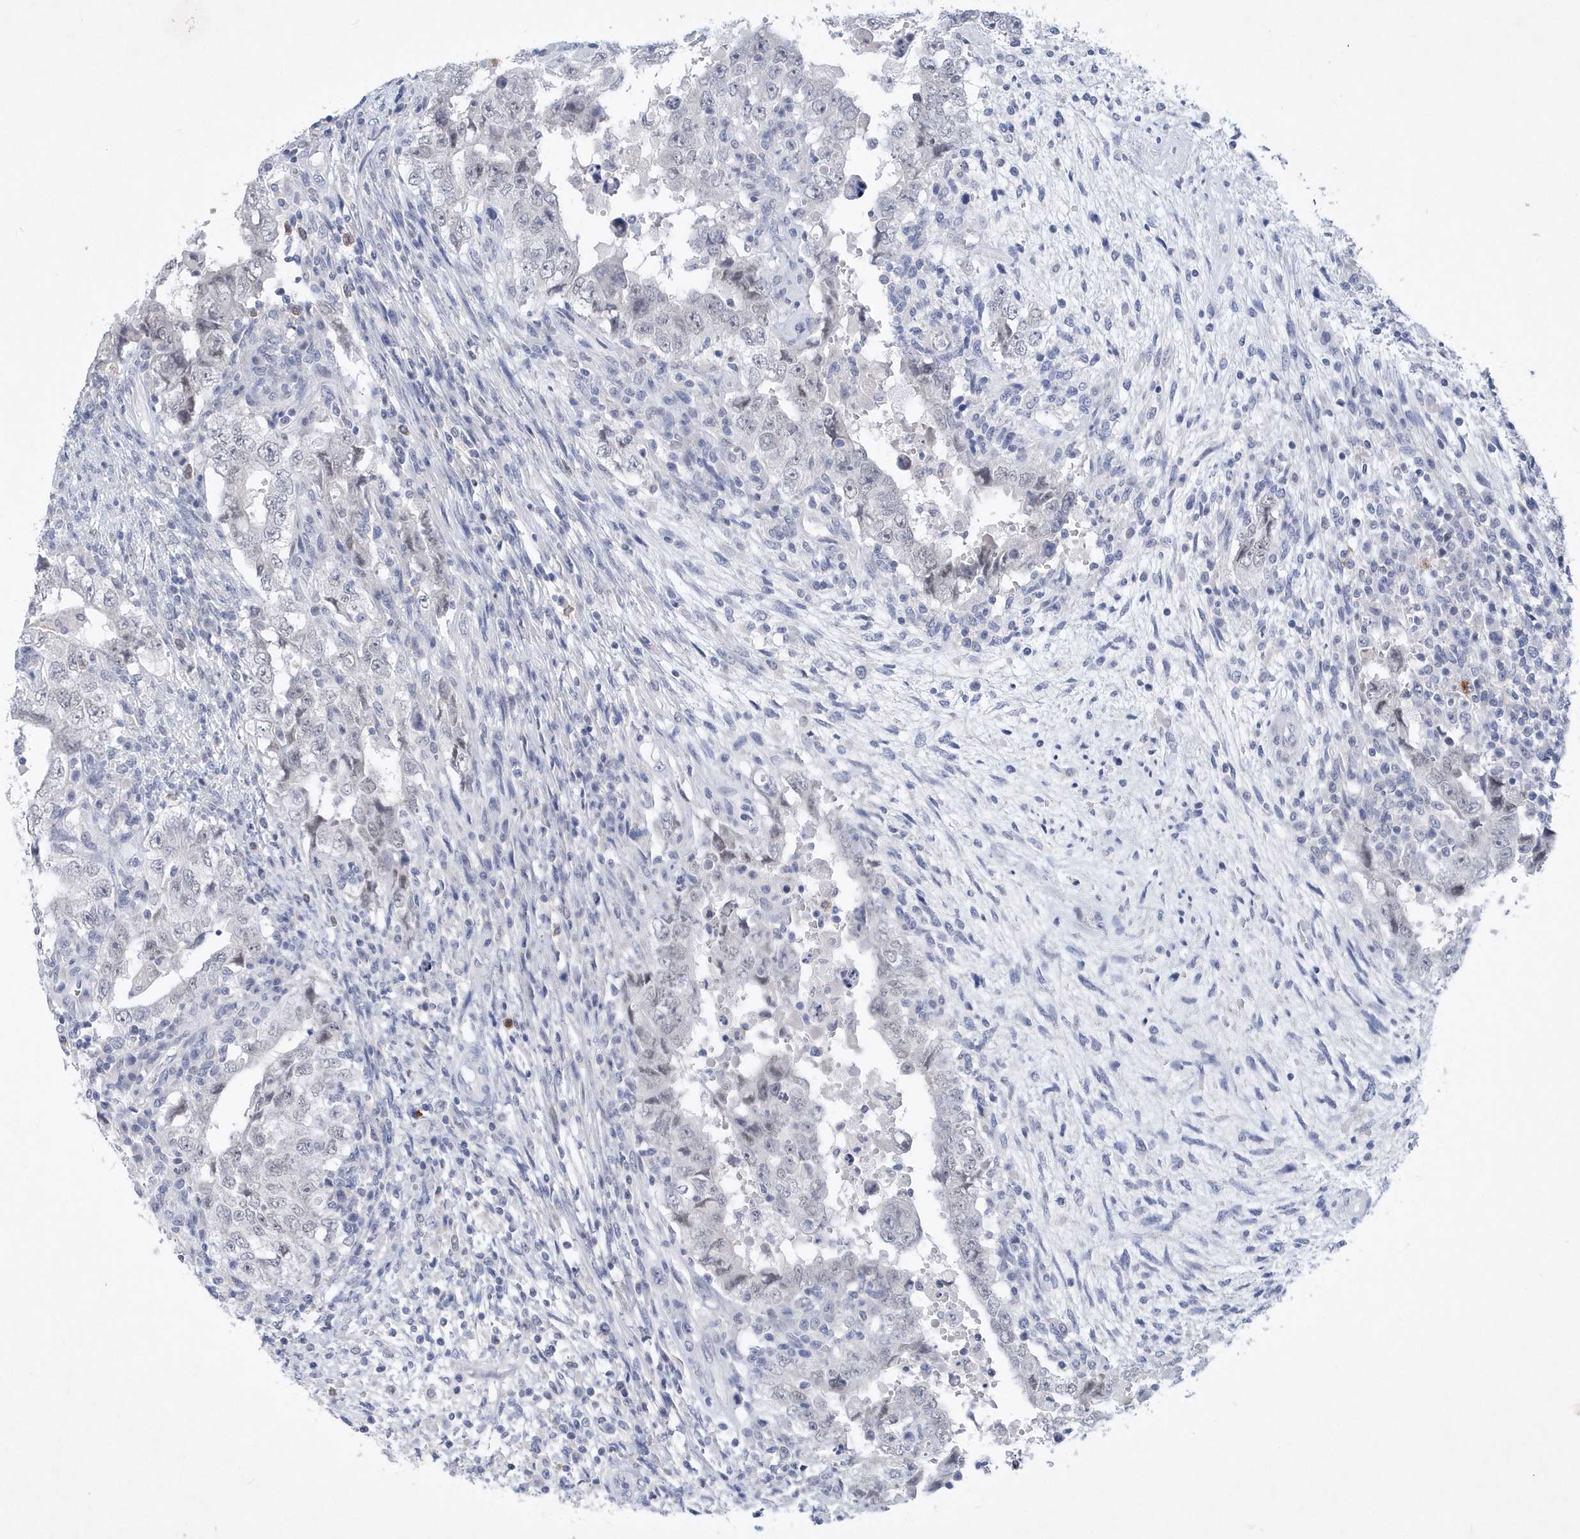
{"staining": {"intensity": "negative", "quantity": "none", "location": "none"}, "tissue": "testis cancer", "cell_type": "Tumor cells", "image_type": "cancer", "snomed": [{"axis": "morphology", "description": "Carcinoma, Embryonal, NOS"}, {"axis": "topography", "description": "Testis"}], "caption": "DAB immunohistochemical staining of human embryonal carcinoma (testis) reveals no significant positivity in tumor cells. (Stains: DAB (3,3'-diaminobenzidine) immunohistochemistry with hematoxylin counter stain, Microscopy: brightfield microscopy at high magnification).", "gene": "SRGAP3", "patient": {"sex": "male", "age": 26}}